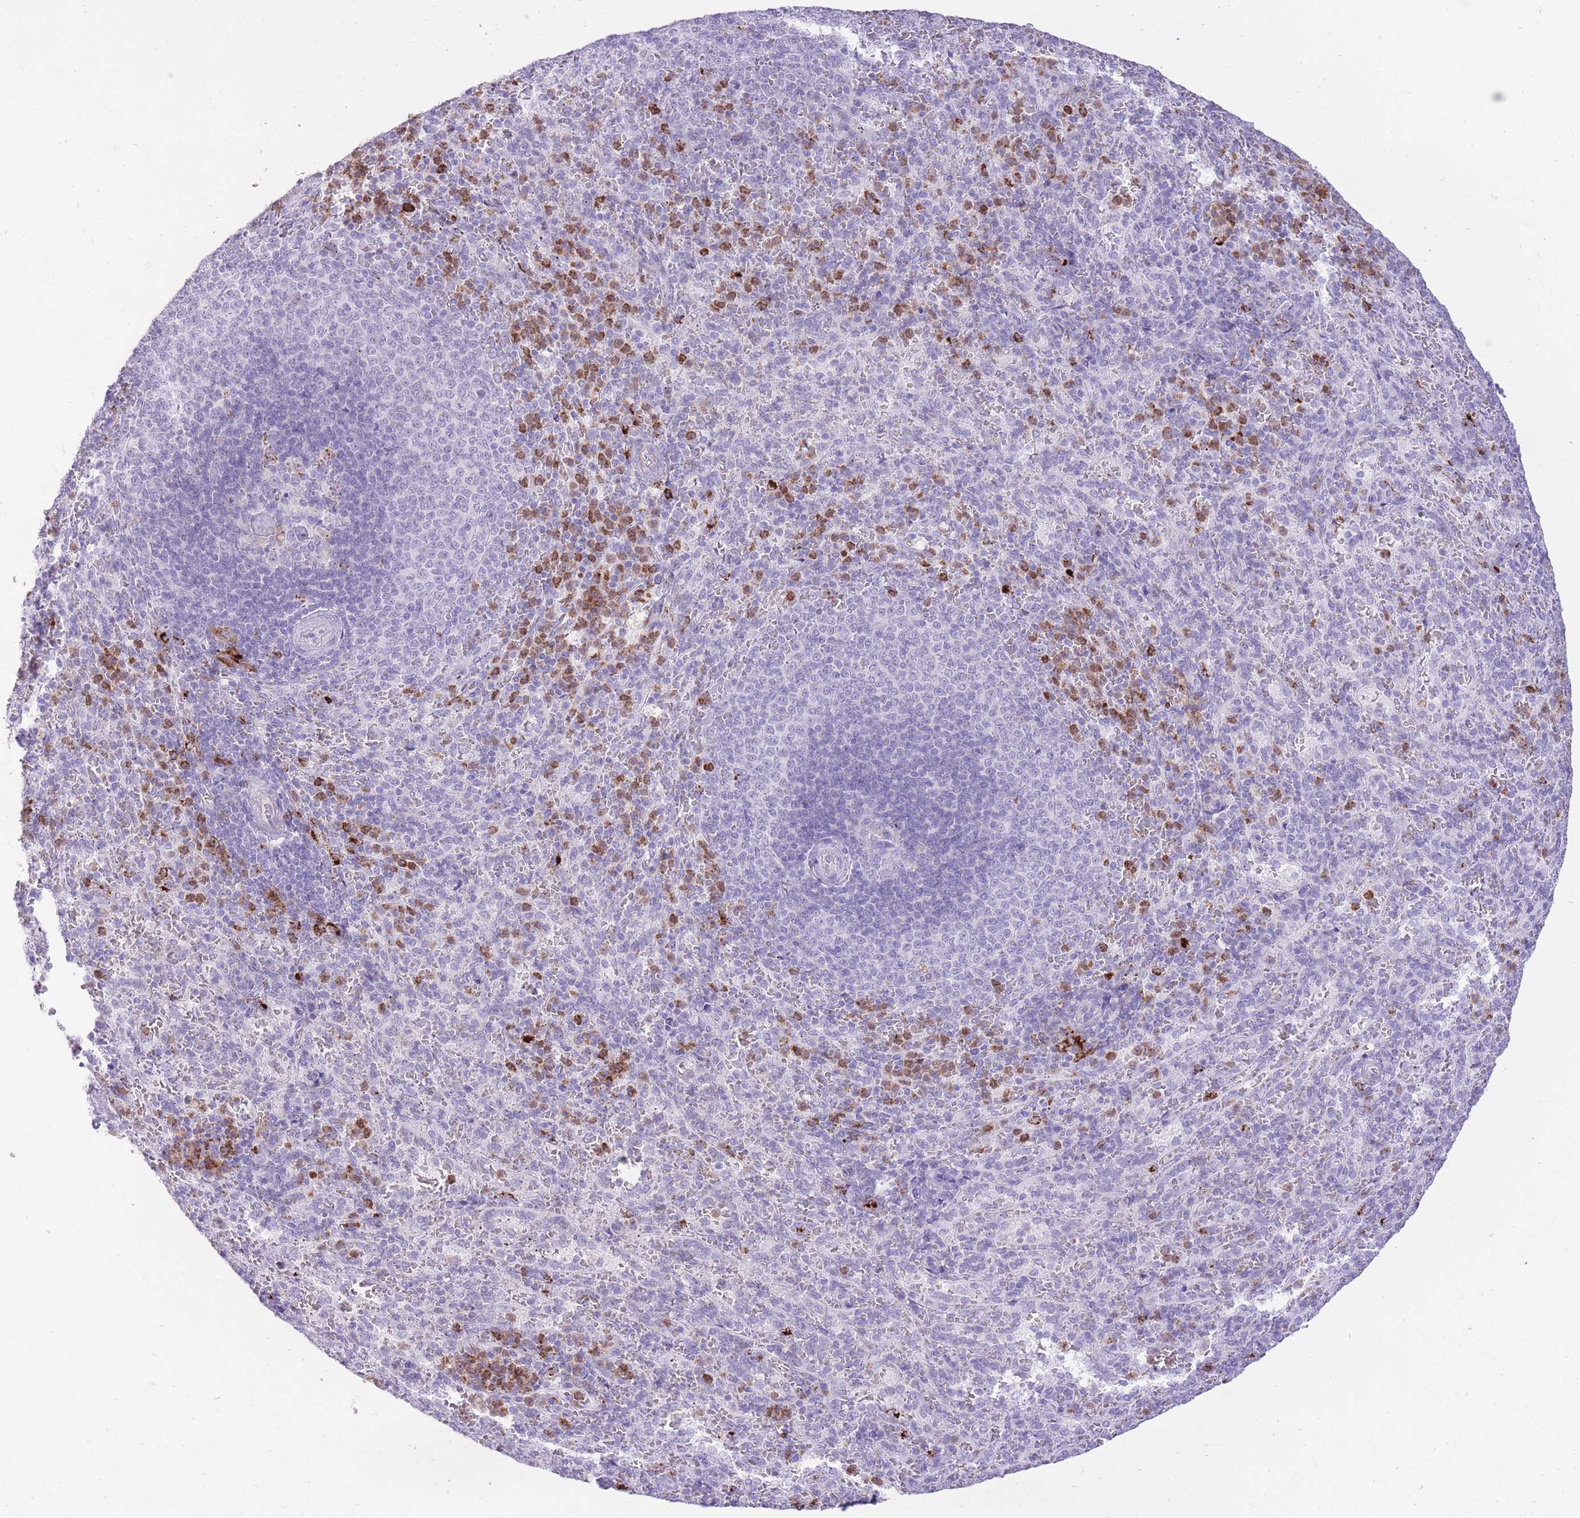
{"staining": {"intensity": "moderate", "quantity": "<25%", "location": "cytoplasmic/membranous"}, "tissue": "spleen", "cell_type": "Cells in red pulp", "image_type": "normal", "snomed": [{"axis": "morphology", "description": "Normal tissue, NOS"}, {"axis": "topography", "description": "Spleen"}], "caption": "Cells in red pulp display low levels of moderate cytoplasmic/membranous expression in about <25% of cells in normal human spleen.", "gene": "MEIS3", "patient": {"sex": "female", "age": 21}}